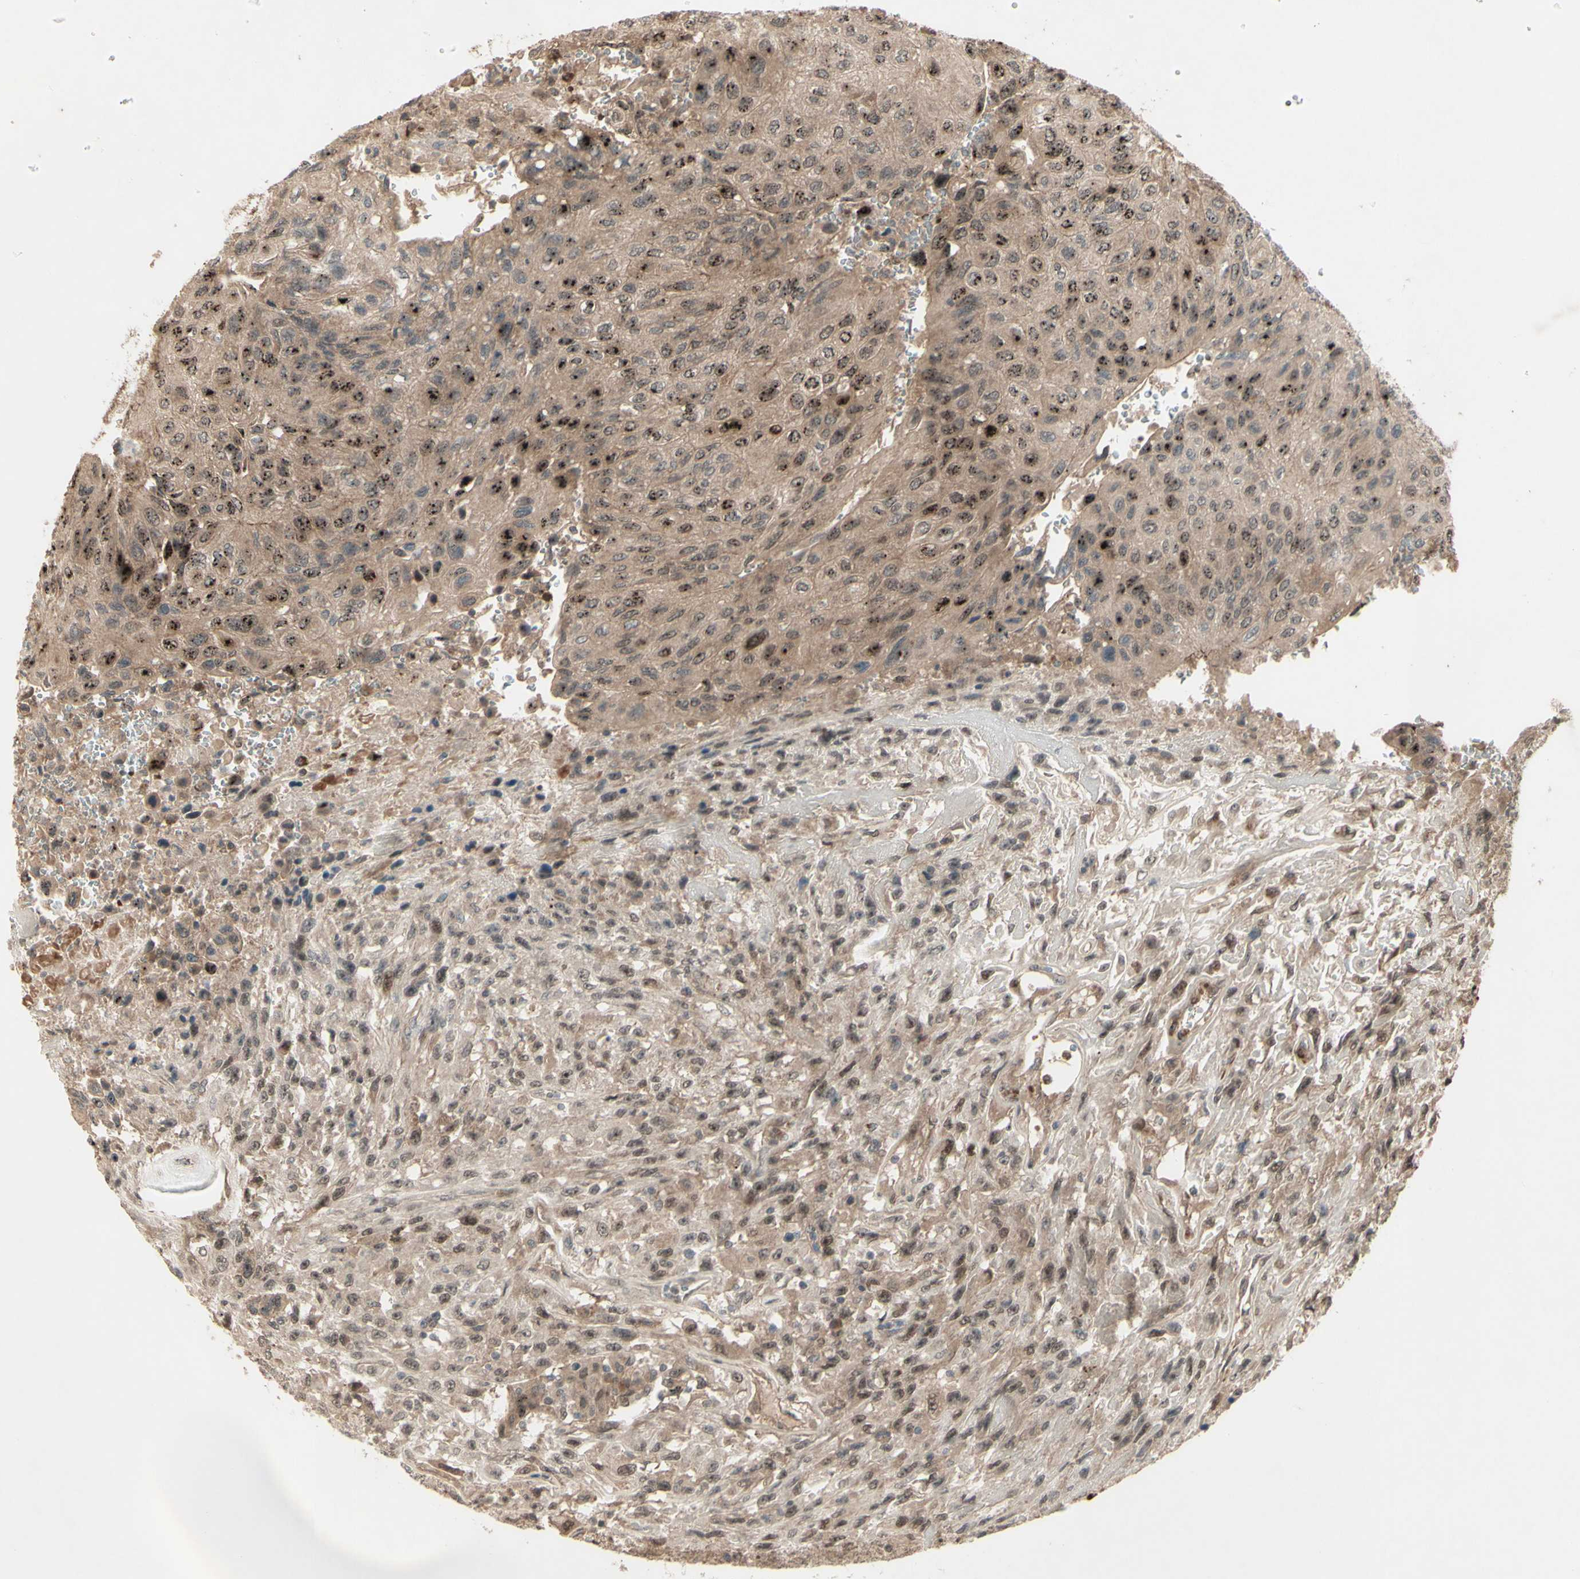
{"staining": {"intensity": "moderate", "quantity": ">75%", "location": "cytoplasmic/membranous,nuclear"}, "tissue": "urothelial cancer", "cell_type": "Tumor cells", "image_type": "cancer", "snomed": [{"axis": "morphology", "description": "Urothelial carcinoma, High grade"}, {"axis": "topography", "description": "Urinary bladder"}], "caption": "Urothelial cancer stained with a protein marker shows moderate staining in tumor cells.", "gene": "MLF2", "patient": {"sex": "male", "age": 66}}